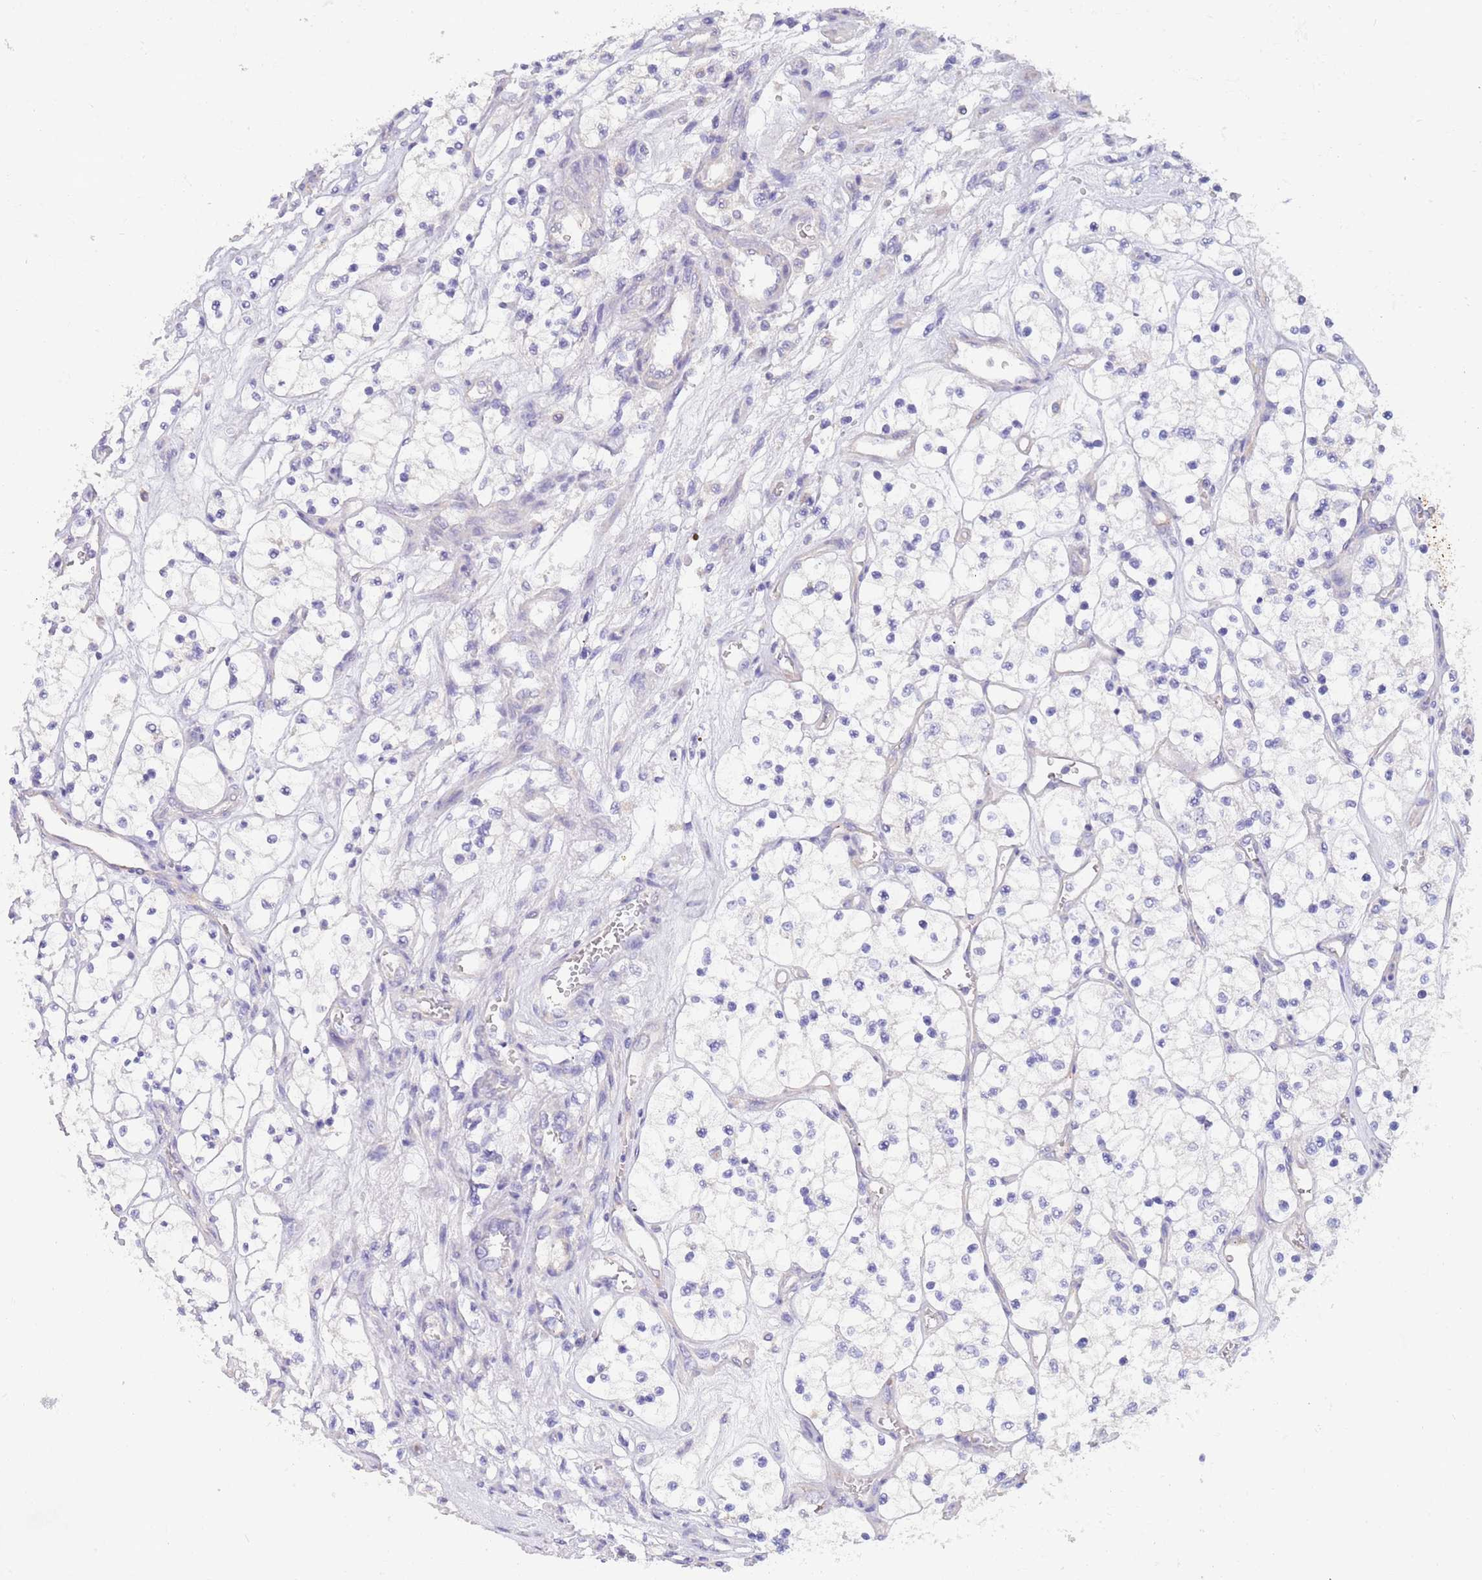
{"staining": {"intensity": "negative", "quantity": "none", "location": "none"}, "tissue": "renal cancer", "cell_type": "Tumor cells", "image_type": "cancer", "snomed": [{"axis": "morphology", "description": "Adenocarcinoma, NOS"}, {"axis": "topography", "description": "Kidney"}], "caption": "Immunohistochemistry of human renal adenocarcinoma demonstrates no staining in tumor cells.", "gene": "CCDC149", "patient": {"sex": "female", "age": 69}}